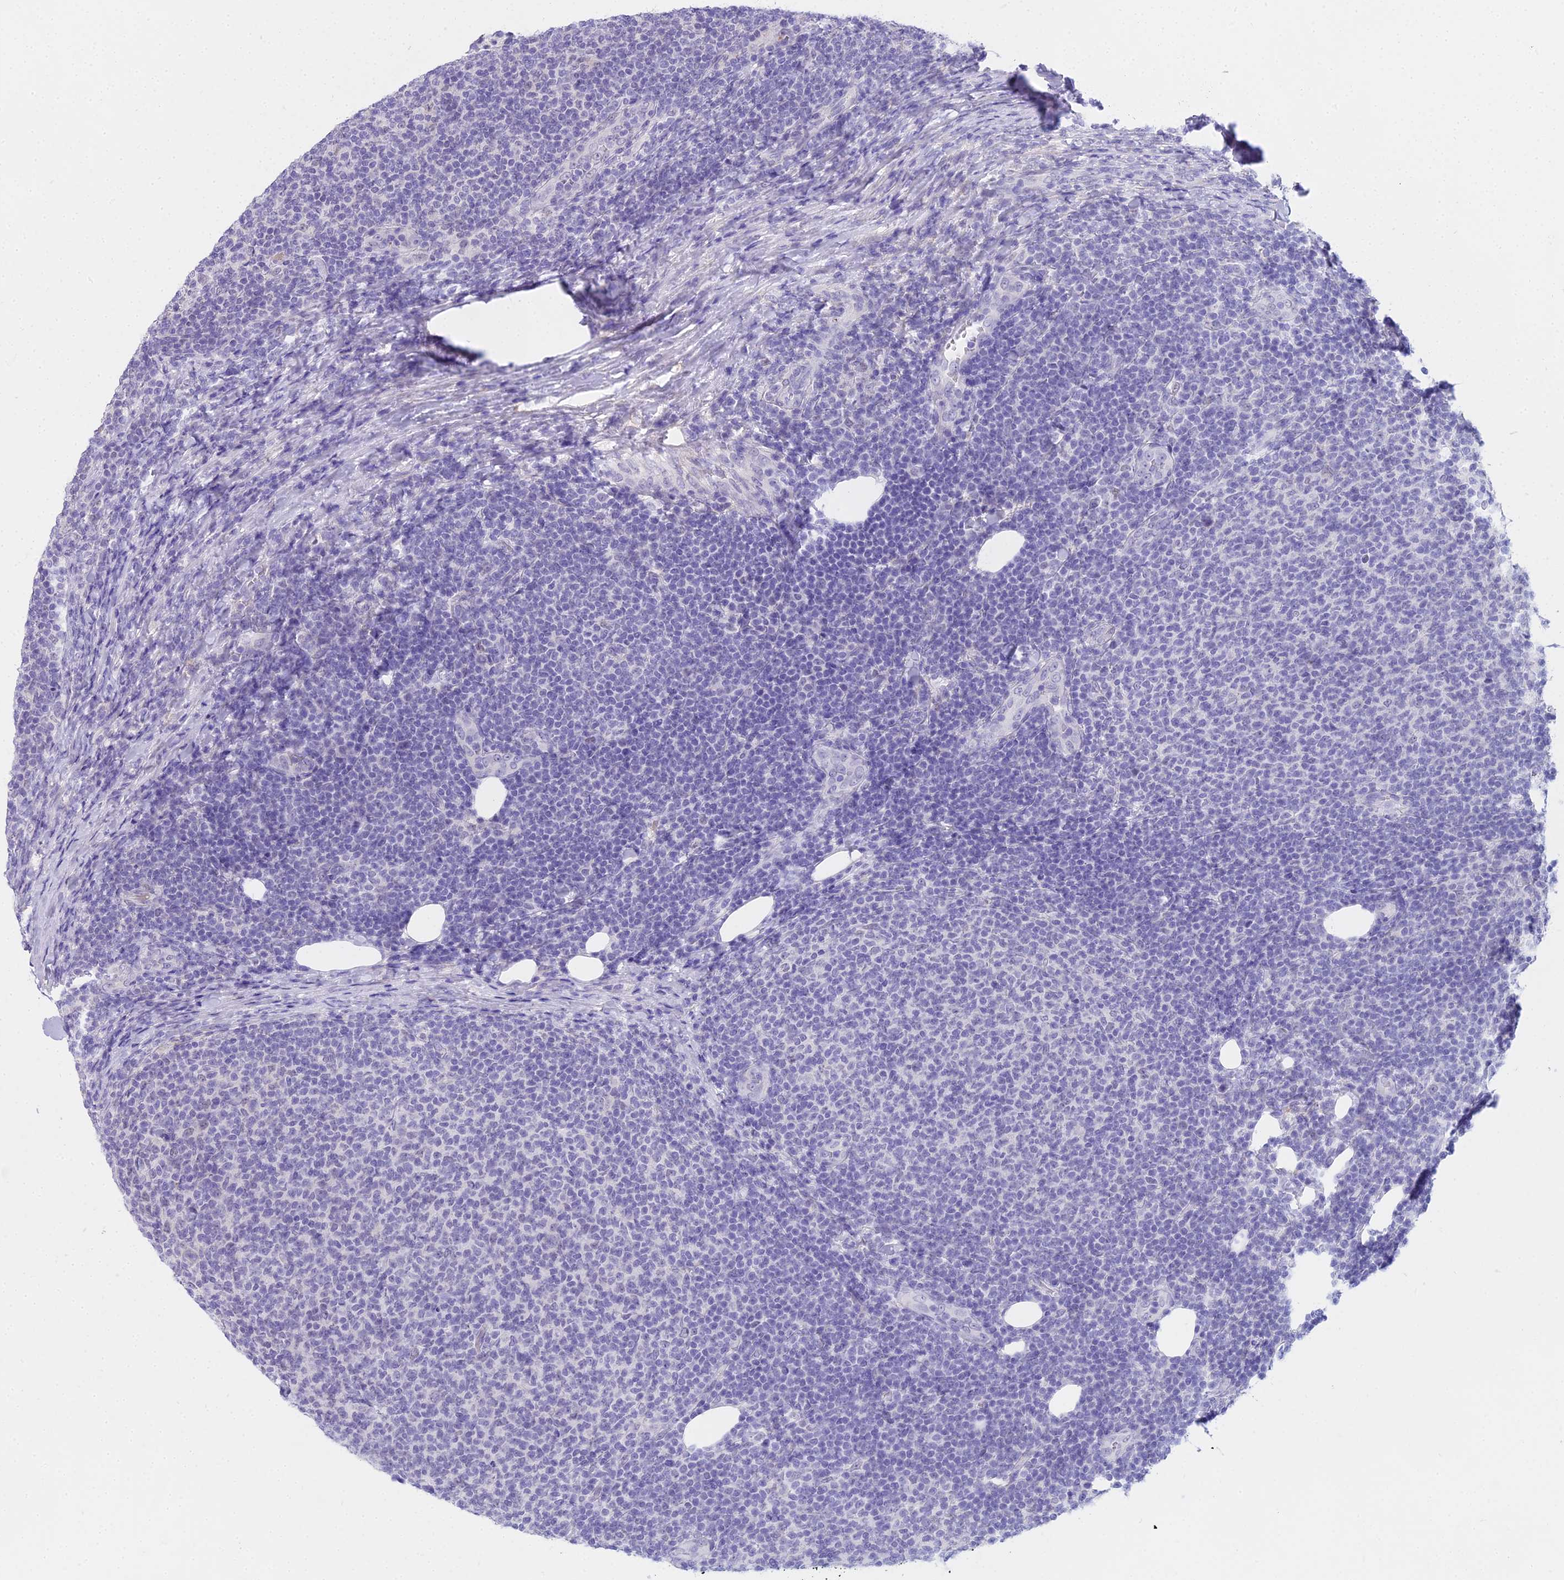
{"staining": {"intensity": "negative", "quantity": "none", "location": "none"}, "tissue": "lymphoma", "cell_type": "Tumor cells", "image_type": "cancer", "snomed": [{"axis": "morphology", "description": "Malignant lymphoma, non-Hodgkin's type, Low grade"}, {"axis": "topography", "description": "Lymph node"}], "caption": "Immunohistochemistry image of human lymphoma stained for a protein (brown), which displays no positivity in tumor cells. The staining was performed using DAB (3,3'-diaminobenzidine) to visualize the protein expression in brown, while the nuclei were stained in blue with hematoxylin (Magnification: 20x).", "gene": "MAT2A", "patient": {"sex": "male", "age": 66}}